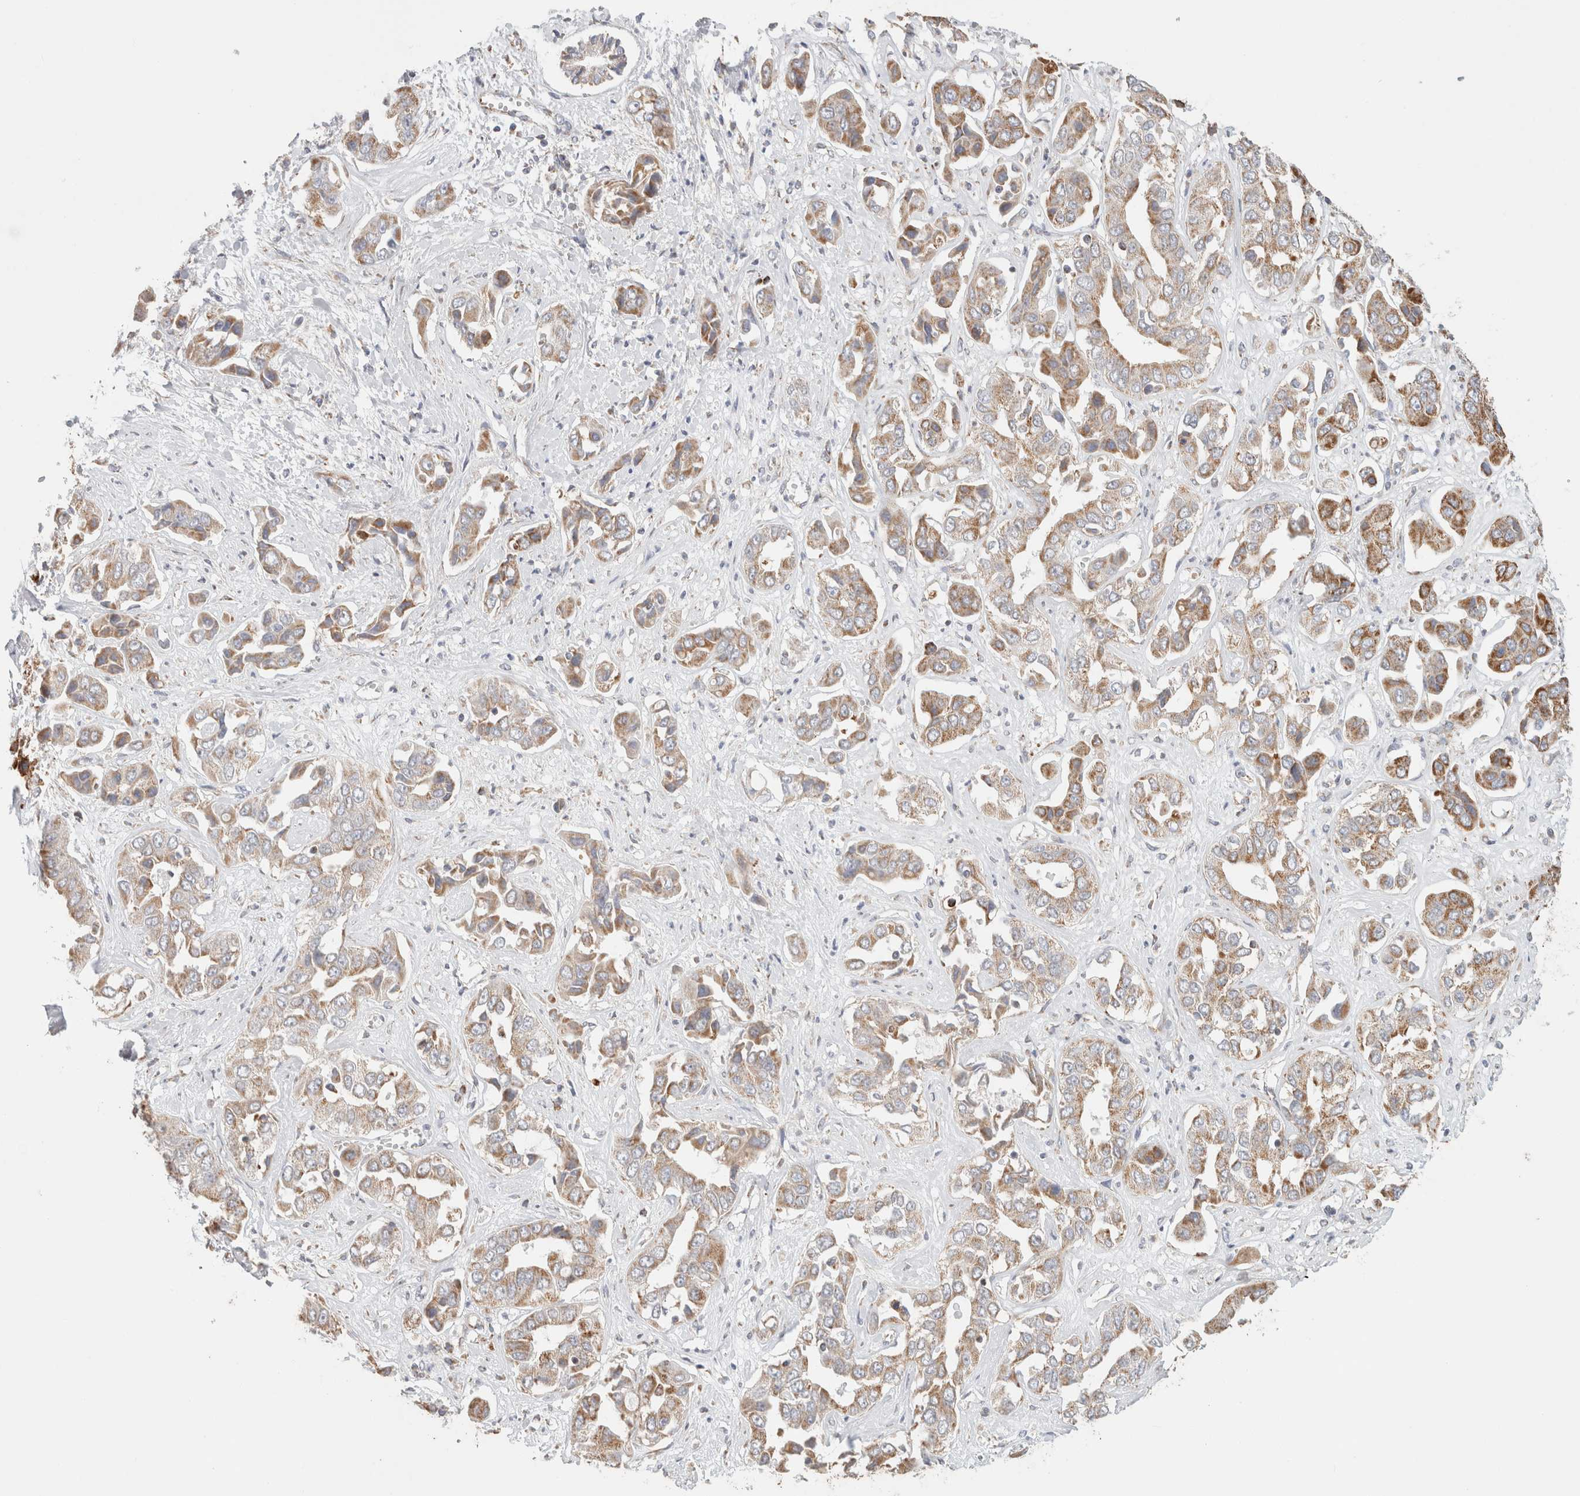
{"staining": {"intensity": "moderate", "quantity": ">75%", "location": "cytoplasmic/membranous"}, "tissue": "liver cancer", "cell_type": "Tumor cells", "image_type": "cancer", "snomed": [{"axis": "morphology", "description": "Cholangiocarcinoma"}, {"axis": "topography", "description": "Liver"}], "caption": "Immunohistochemistry histopathology image of neoplastic tissue: human cholangiocarcinoma (liver) stained using immunohistochemistry reveals medium levels of moderate protein expression localized specifically in the cytoplasmic/membranous of tumor cells, appearing as a cytoplasmic/membranous brown color.", "gene": "C1QBP", "patient": {"sex": "female", "age": 52}}